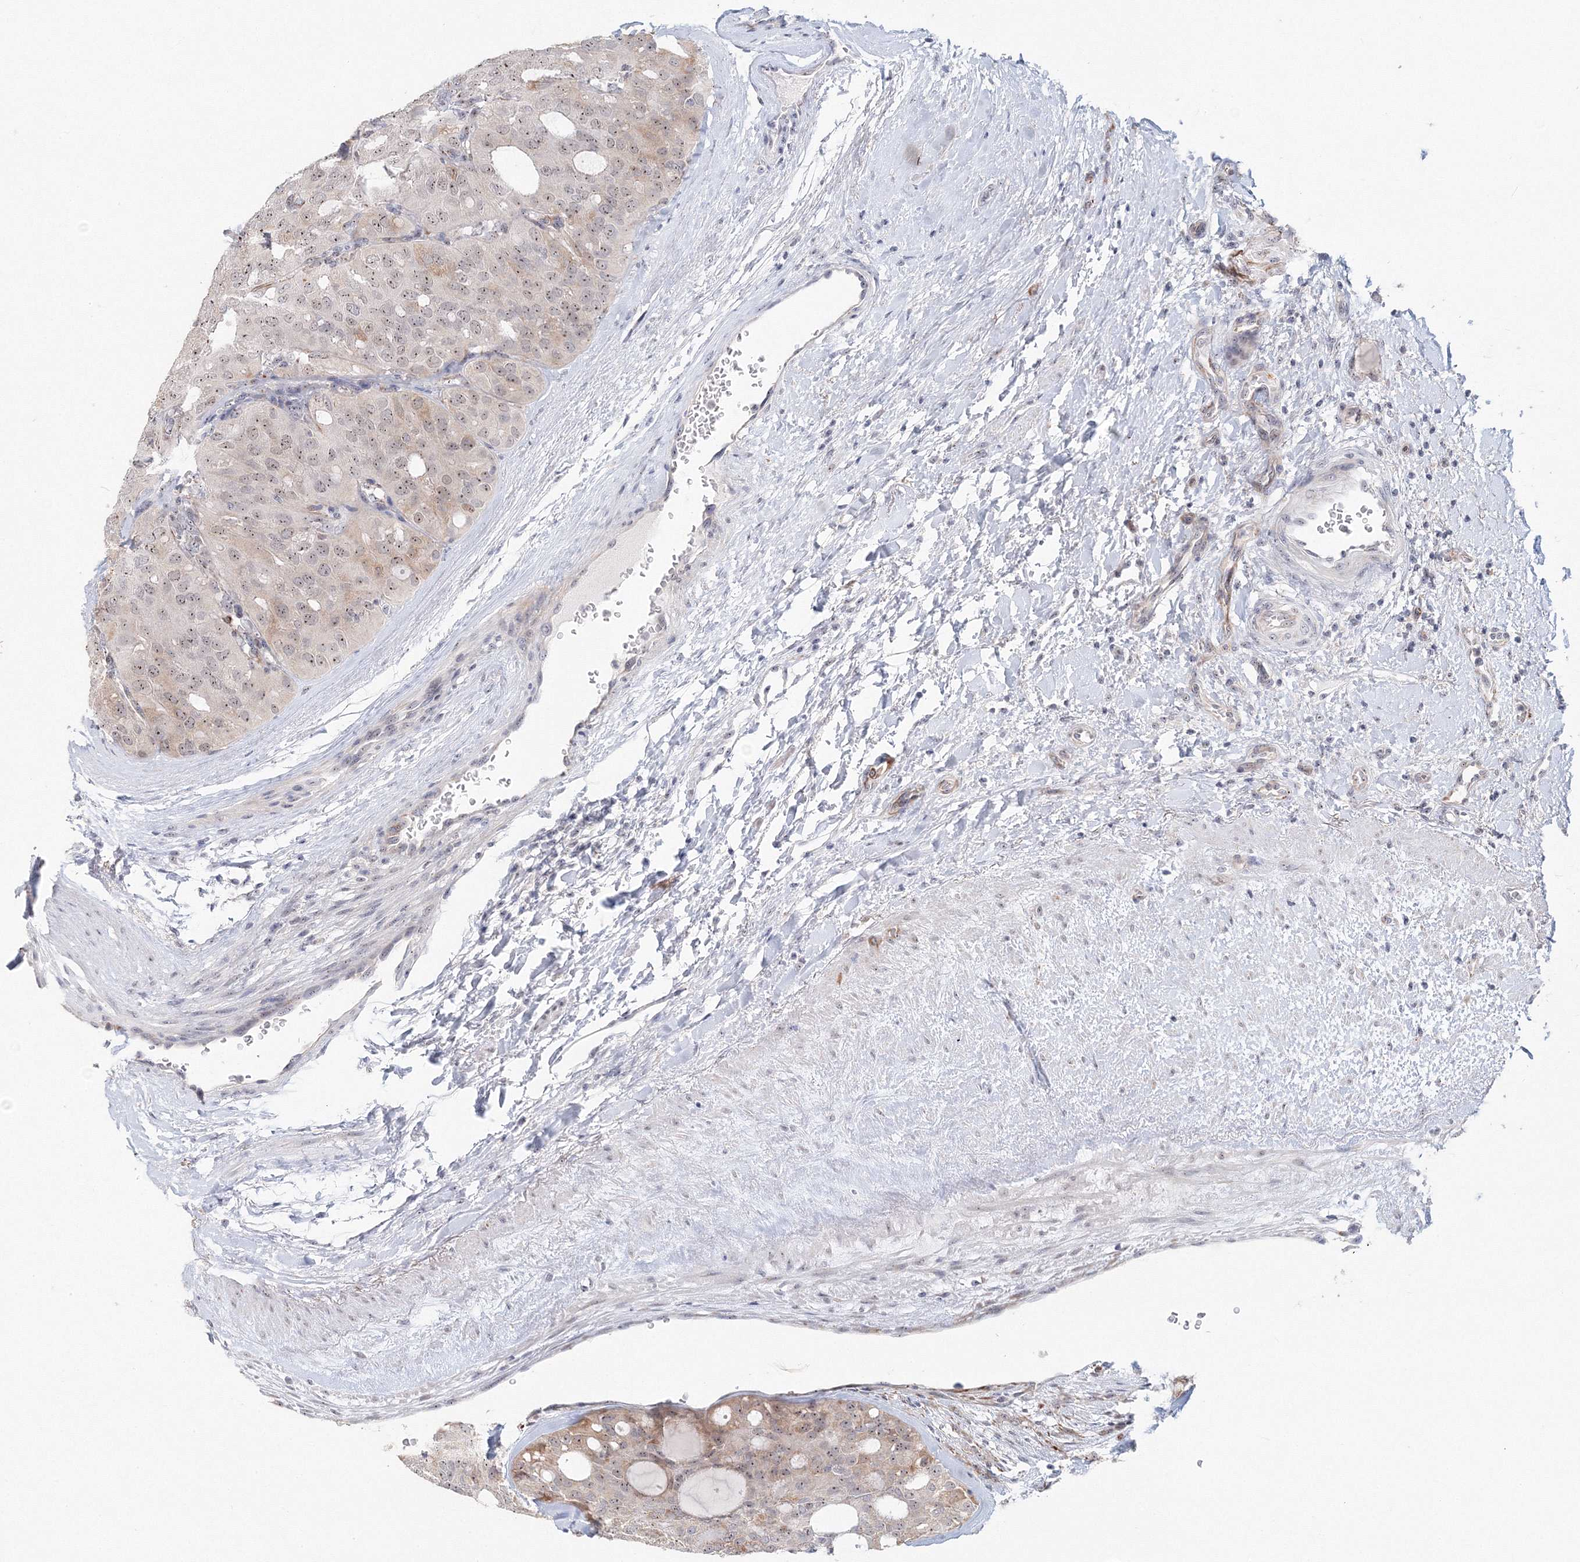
{"staining": {"intensity": "moderate", "quantity": ">75%", "location": "nuclear"}, "tissue": "thyroid cancer", "cell_type": "Tumor cells", "image_type": "cancer", "snomed": [{"axis": "morphology", "description": "Follicular adenoma carcinoma, NOS"}, {"axis": "topography", "description": "Thyroid gland"}], "caption": "A brown stain highlights moderate nuclear staining of a protein in thyroid follicular adenoma carcinoma tumor cells. (IHC, brightfield microscopy, high magnification).", "gene": "SIRT7", "patient": {"sex": "male", "age": 75}}